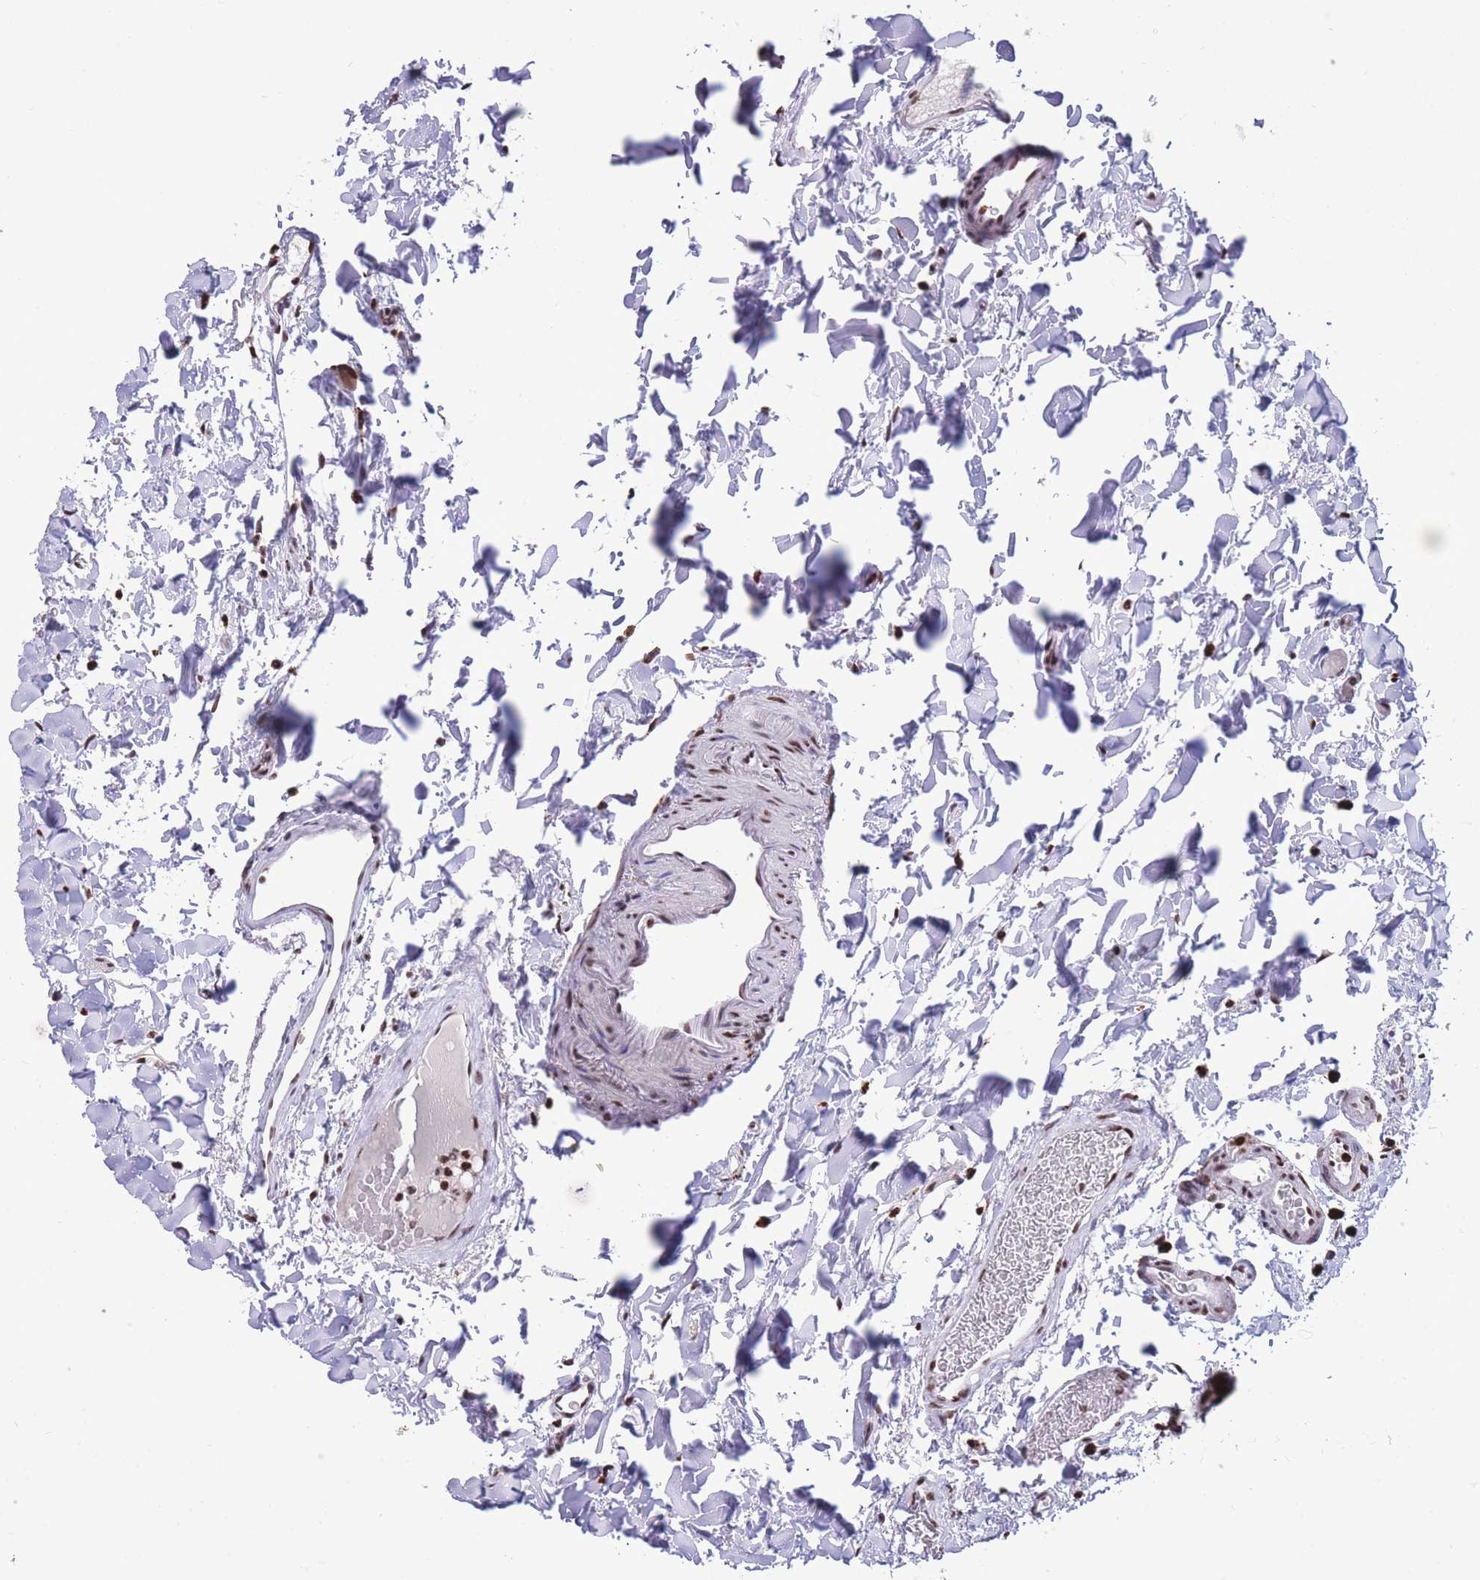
{"staining": {"intensity": "strong", "quantity": ">75%", "location": "nuclear"}, "tissue": "colon", "cell_type": "Endothelial cells", "image_type": "normal", "snomed": [{"axis": "morphology", "description": "Normal tissue, NOS"}, {"axis": "topography", "description": "Colon"}], "caption": "Immunohistochemistry of unremarkable colon displays high levels of strong nuclear positivity in about >75% of endothelial cells.", "gene": "PRPF19", "patient": {"sex": "male", "age": 75}}